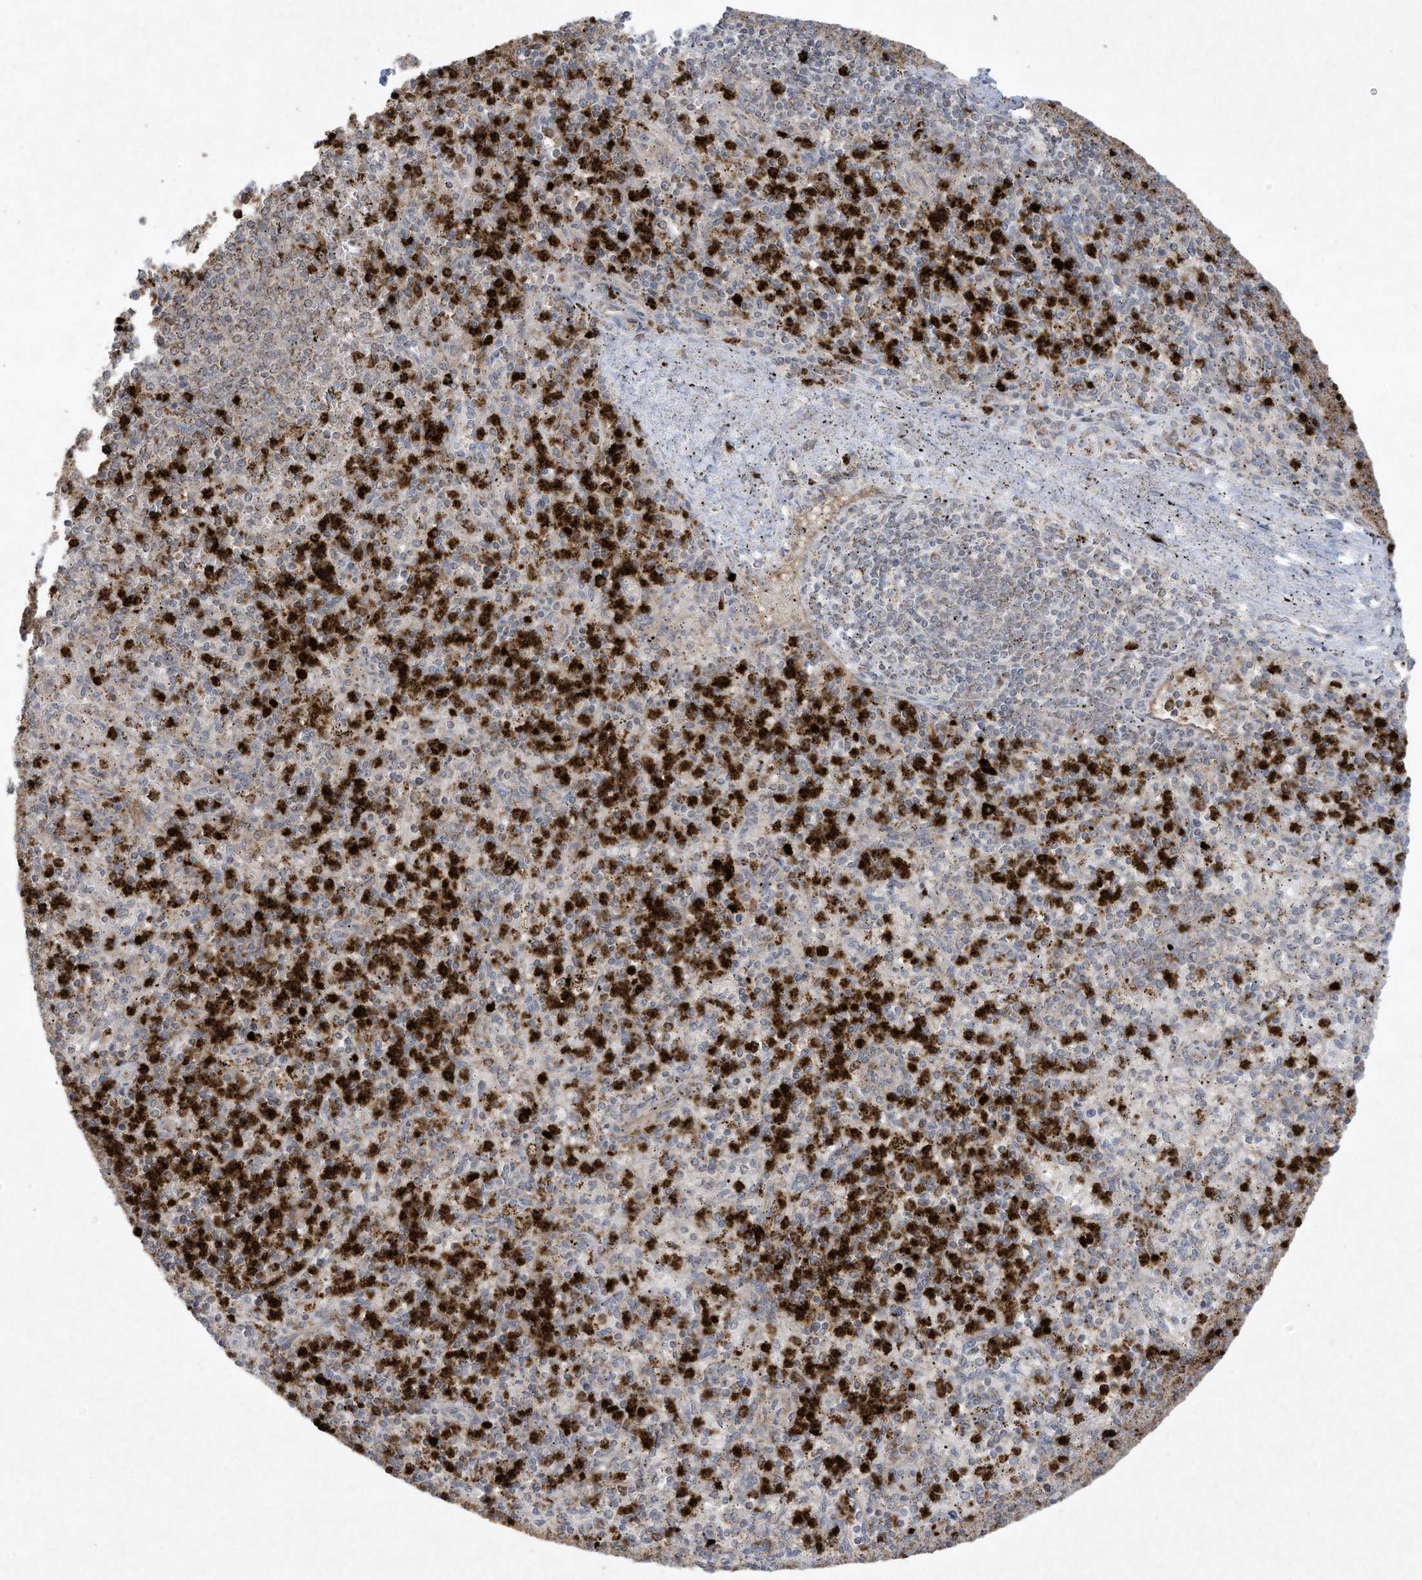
{"staining": {"intensity": "strong", "quantity": "25%-75%", "location": "cytoplasmic/membranous"}, "tissue": "spleen", "cell_type": "Cells in red pulp", "image_type": "normal", "snomed": [{"axis": "morphology", "description": "Normal tissue, NOS"}, {"axis": "topography", "description": "Spleen"}], "caption": "A micrograph of spleen stained for a protein exhibits strong cytoplasmic/membranous brown staining in cells in red pulp. The staining was performed using DAB, with brown indicating positive protein expression. Nuclei are stained blue with hematoxylin.", "gene": "CHRNA4", "patient": {"sex": "male", "age": 72}}